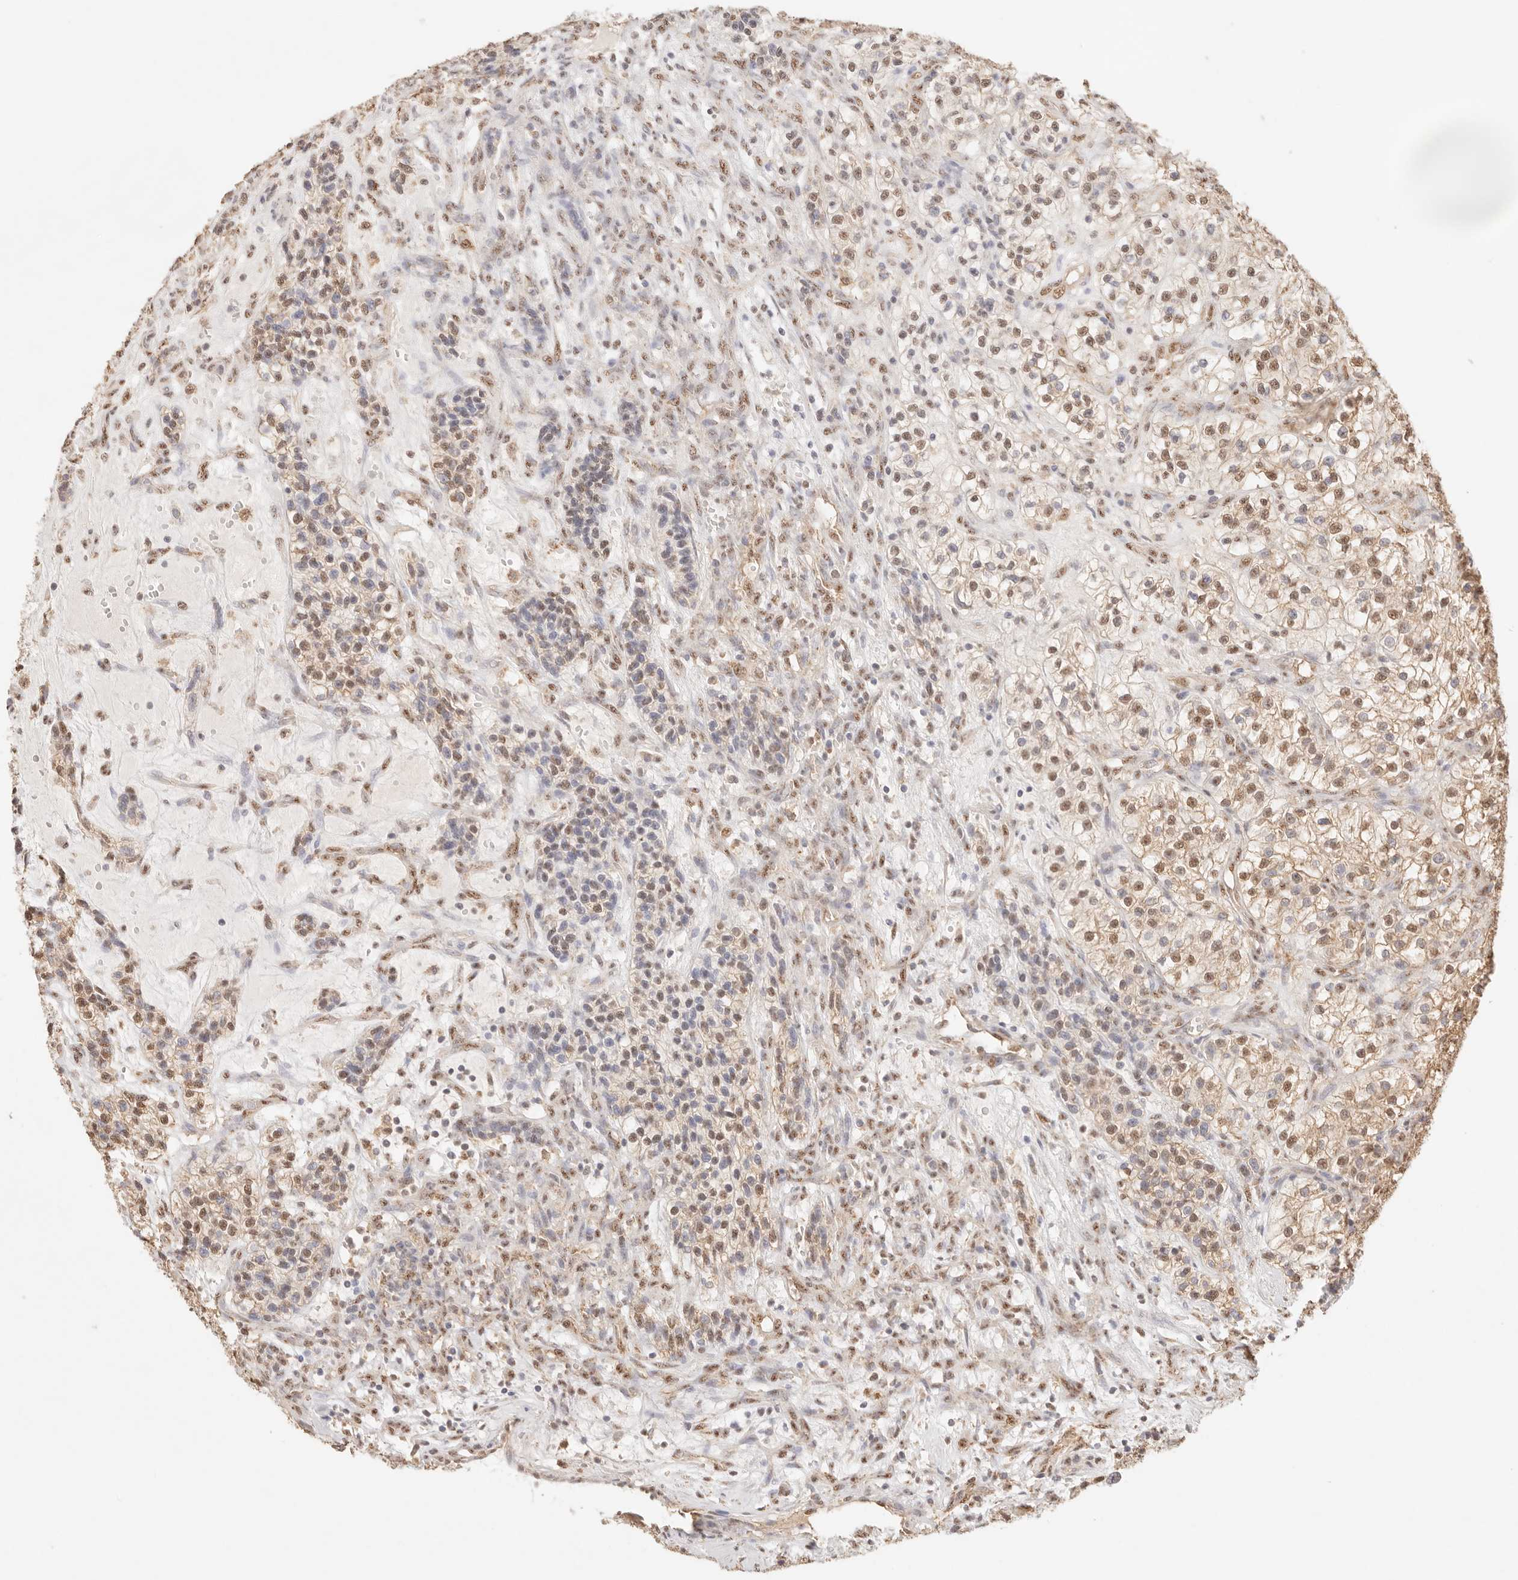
{"staining": {"intensity": "moderate", "quantity": ">75%", "location": "nuclear"}, "tissue": "renal cancer", "cell_type": "Tumor cells", "image_type": "cancer", "snomed": [{"axis": "morphology", "description": "Adenocarcinoma, NOS"}, {"axis": "topography", "description": "Kidney"}], "caption": "Immunohistochemical staining of renal cancer (adenocarcinoma) displays medium levels of moderate nuclear staining in about >75% of tumor cells. (DAB IHC, brown staining for protein, blue staining for nuclei).", "gene": "IL1R2", "patient": {"sex": "female", "age": 57}}